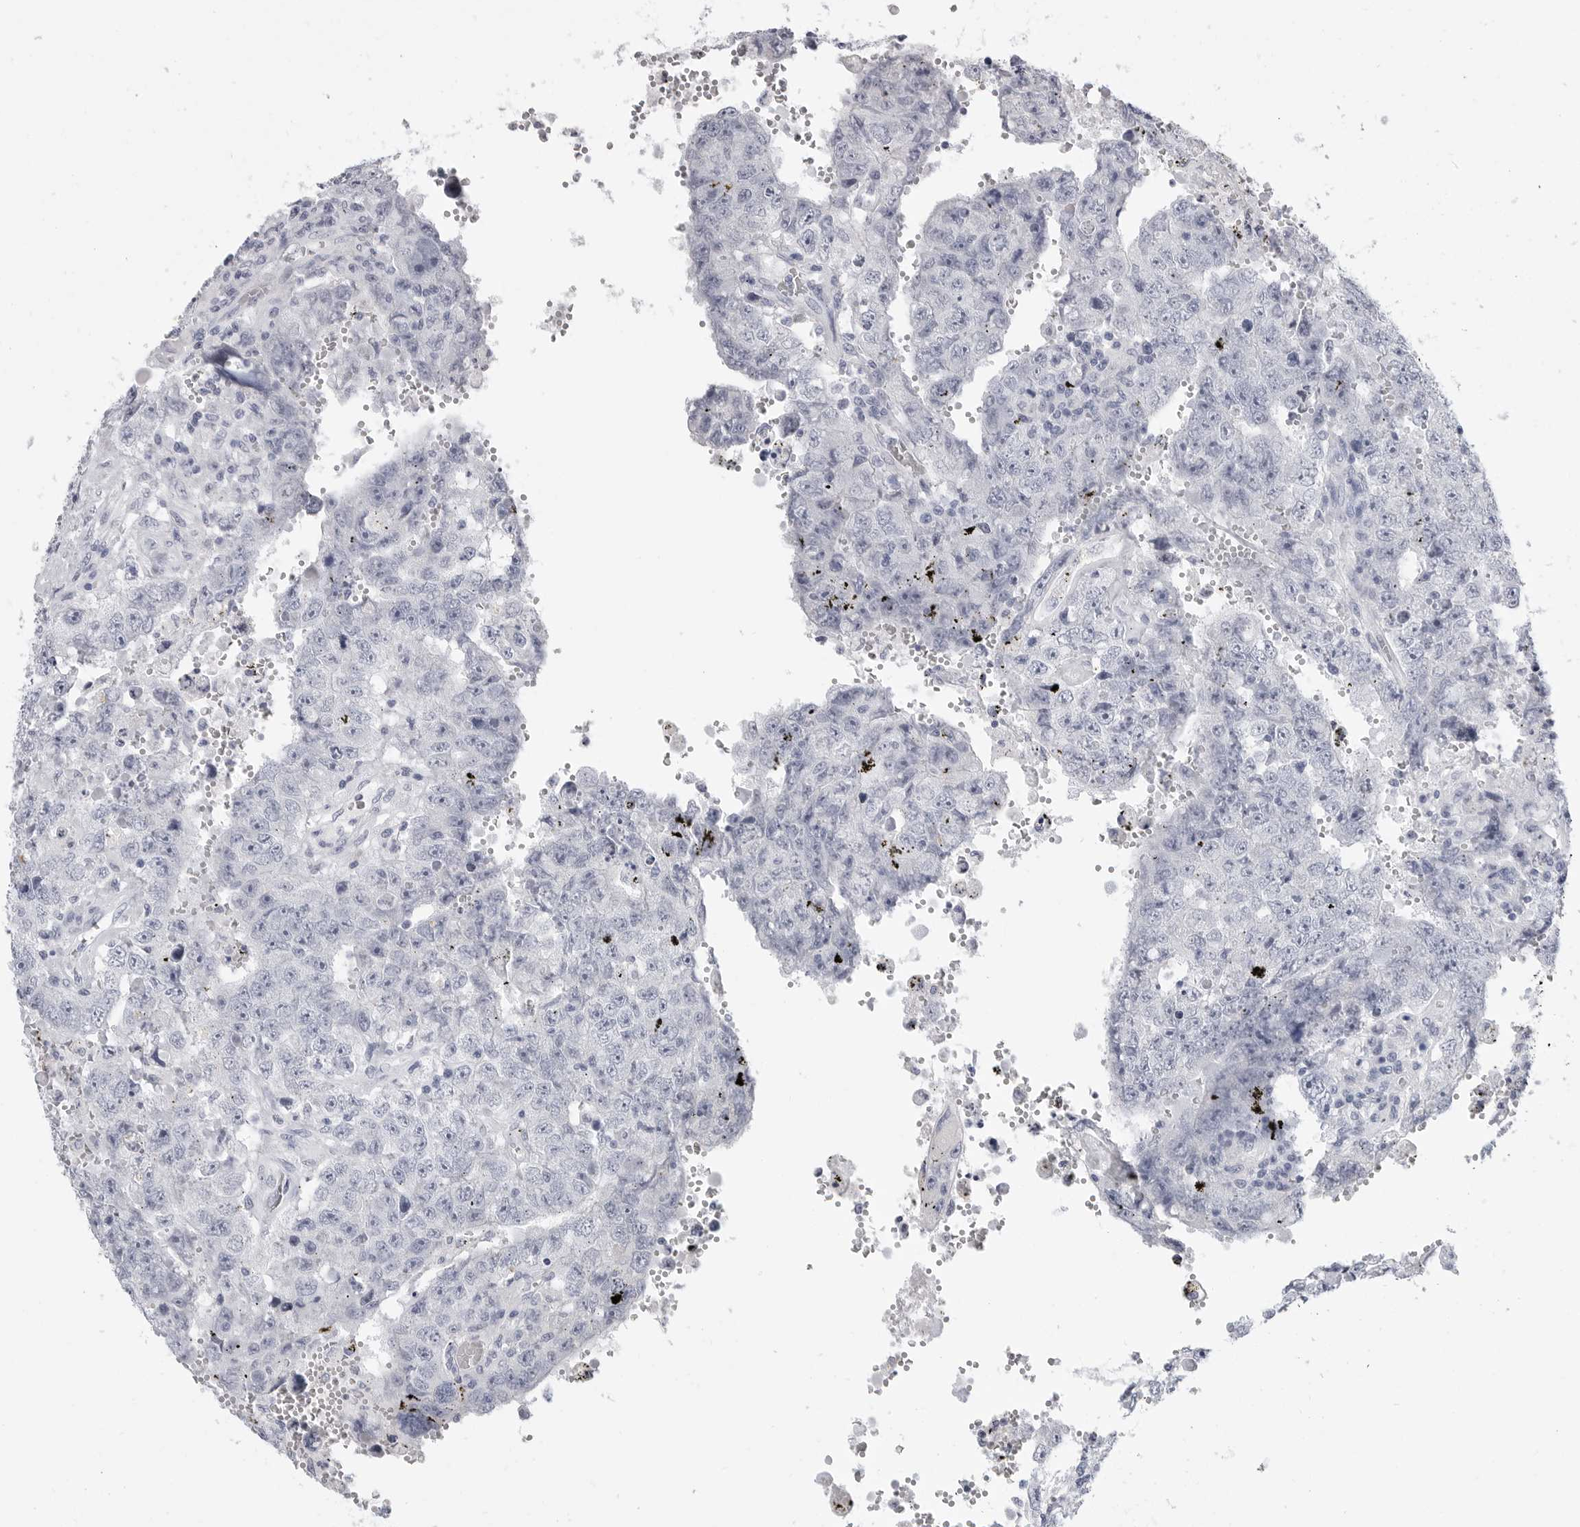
{"staining": {"intensity": "negative", "quantity": "none", "location": "none"}, "tissue": "testis cancer", "cell_type": "Tumor cells", "image_type": "cancer", "snomed": [{"axis": "morphology", "description": "Carcinoma, Embryonal, NOS"}, {"axis": "topography", "description": "Testis"}], "caption": "Micrograph shows no significant protein expression in tumor cells of testis cancer.", "gene": "PLN", "patient": {"sex": "male", "age": 26}}